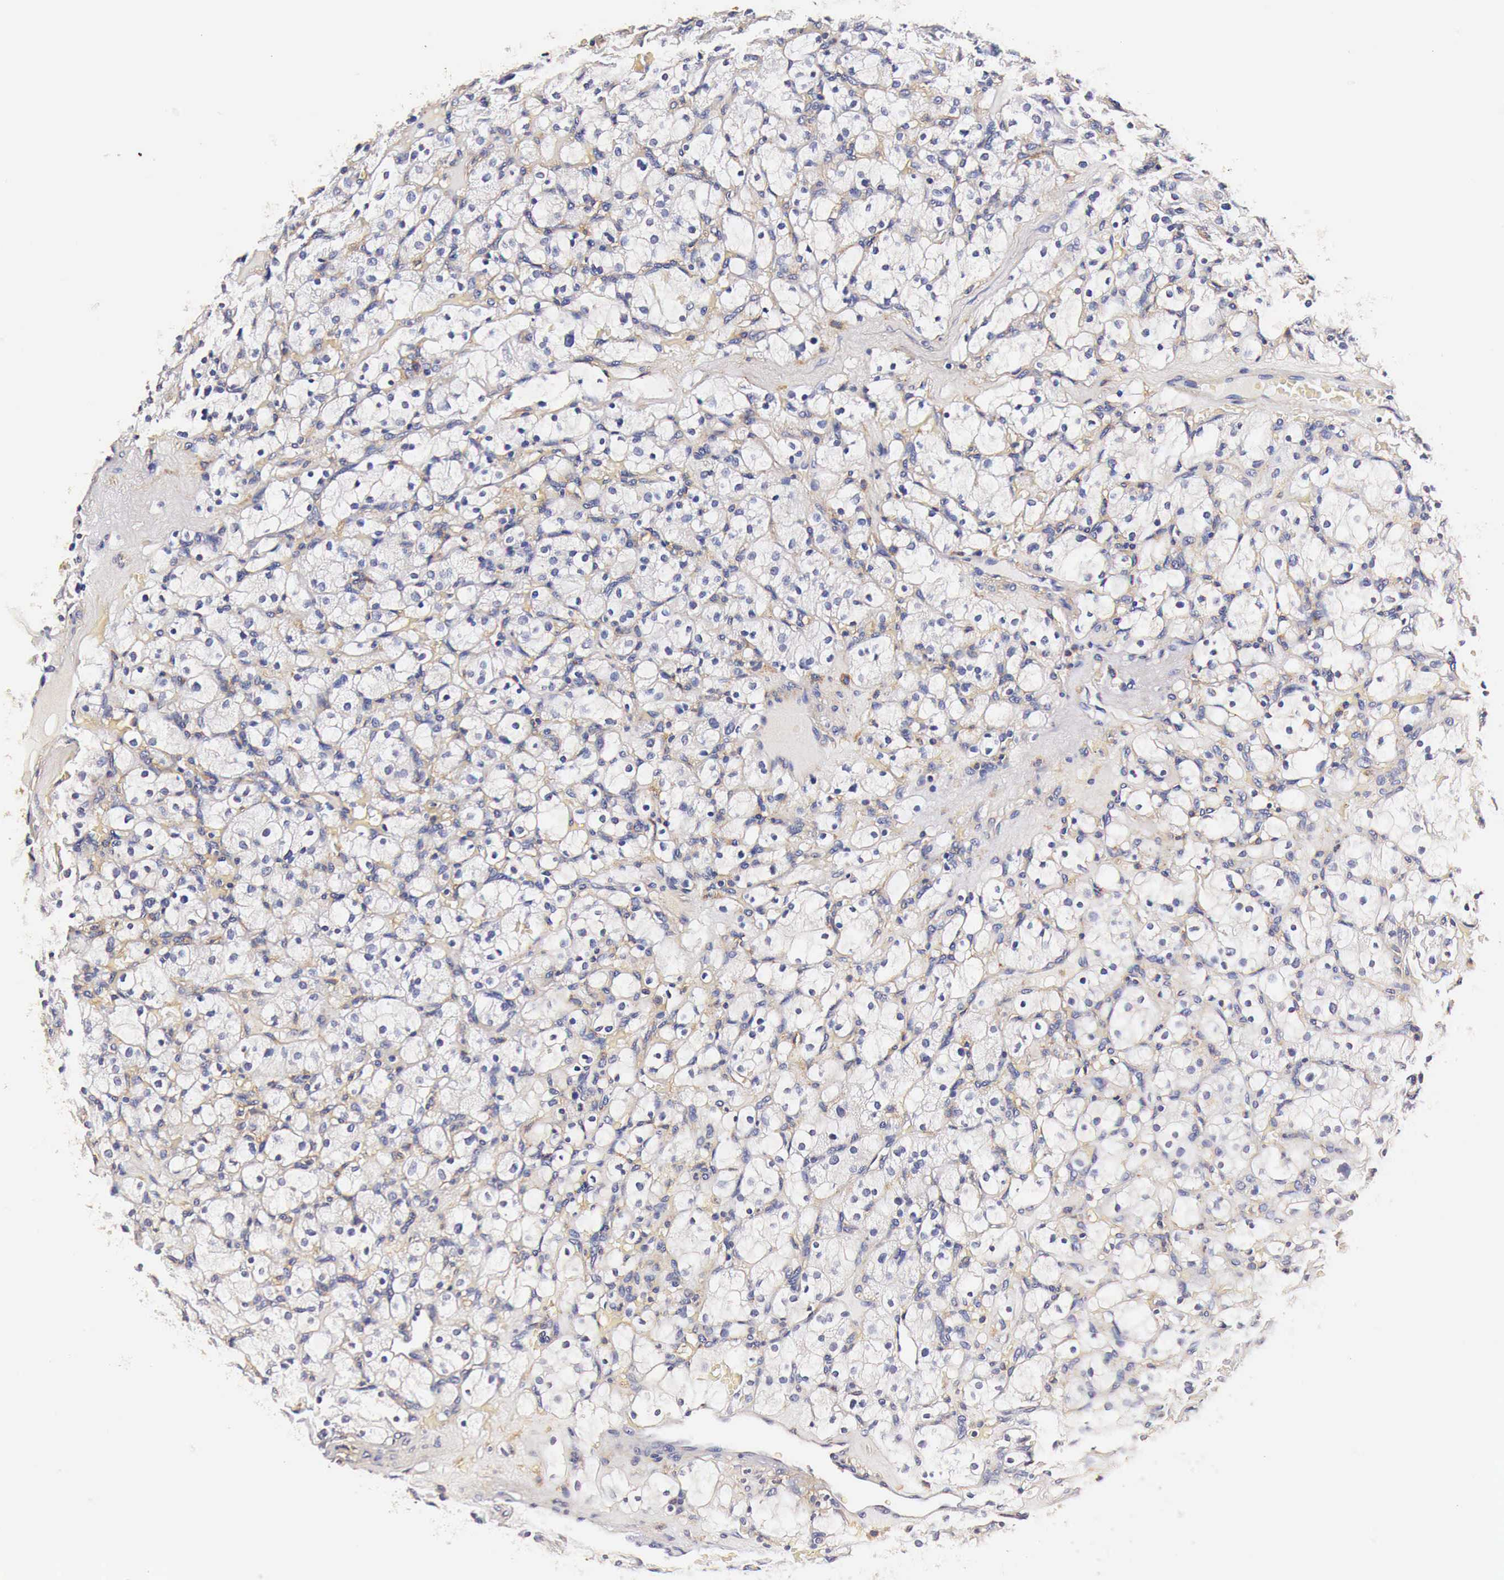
{"staining": {"intensity": "negative", "quantity": "none", "location": "none"}, "tissue": "renal cancer", "cell_type": "Tumor cells", "image_type": "cancer", "snomed": [{"axis": "morphology", "description": "Adenocarcinoma, NOS"}, {"axis": "topography", "description": "Kidney"}], "caption": "Immunohistochemistry of renal cancer (adenocarcinoma) demonstrates no expression in tumor cells.", "gene": "RP2", "patient": {"sex": "female", "age": 83}}